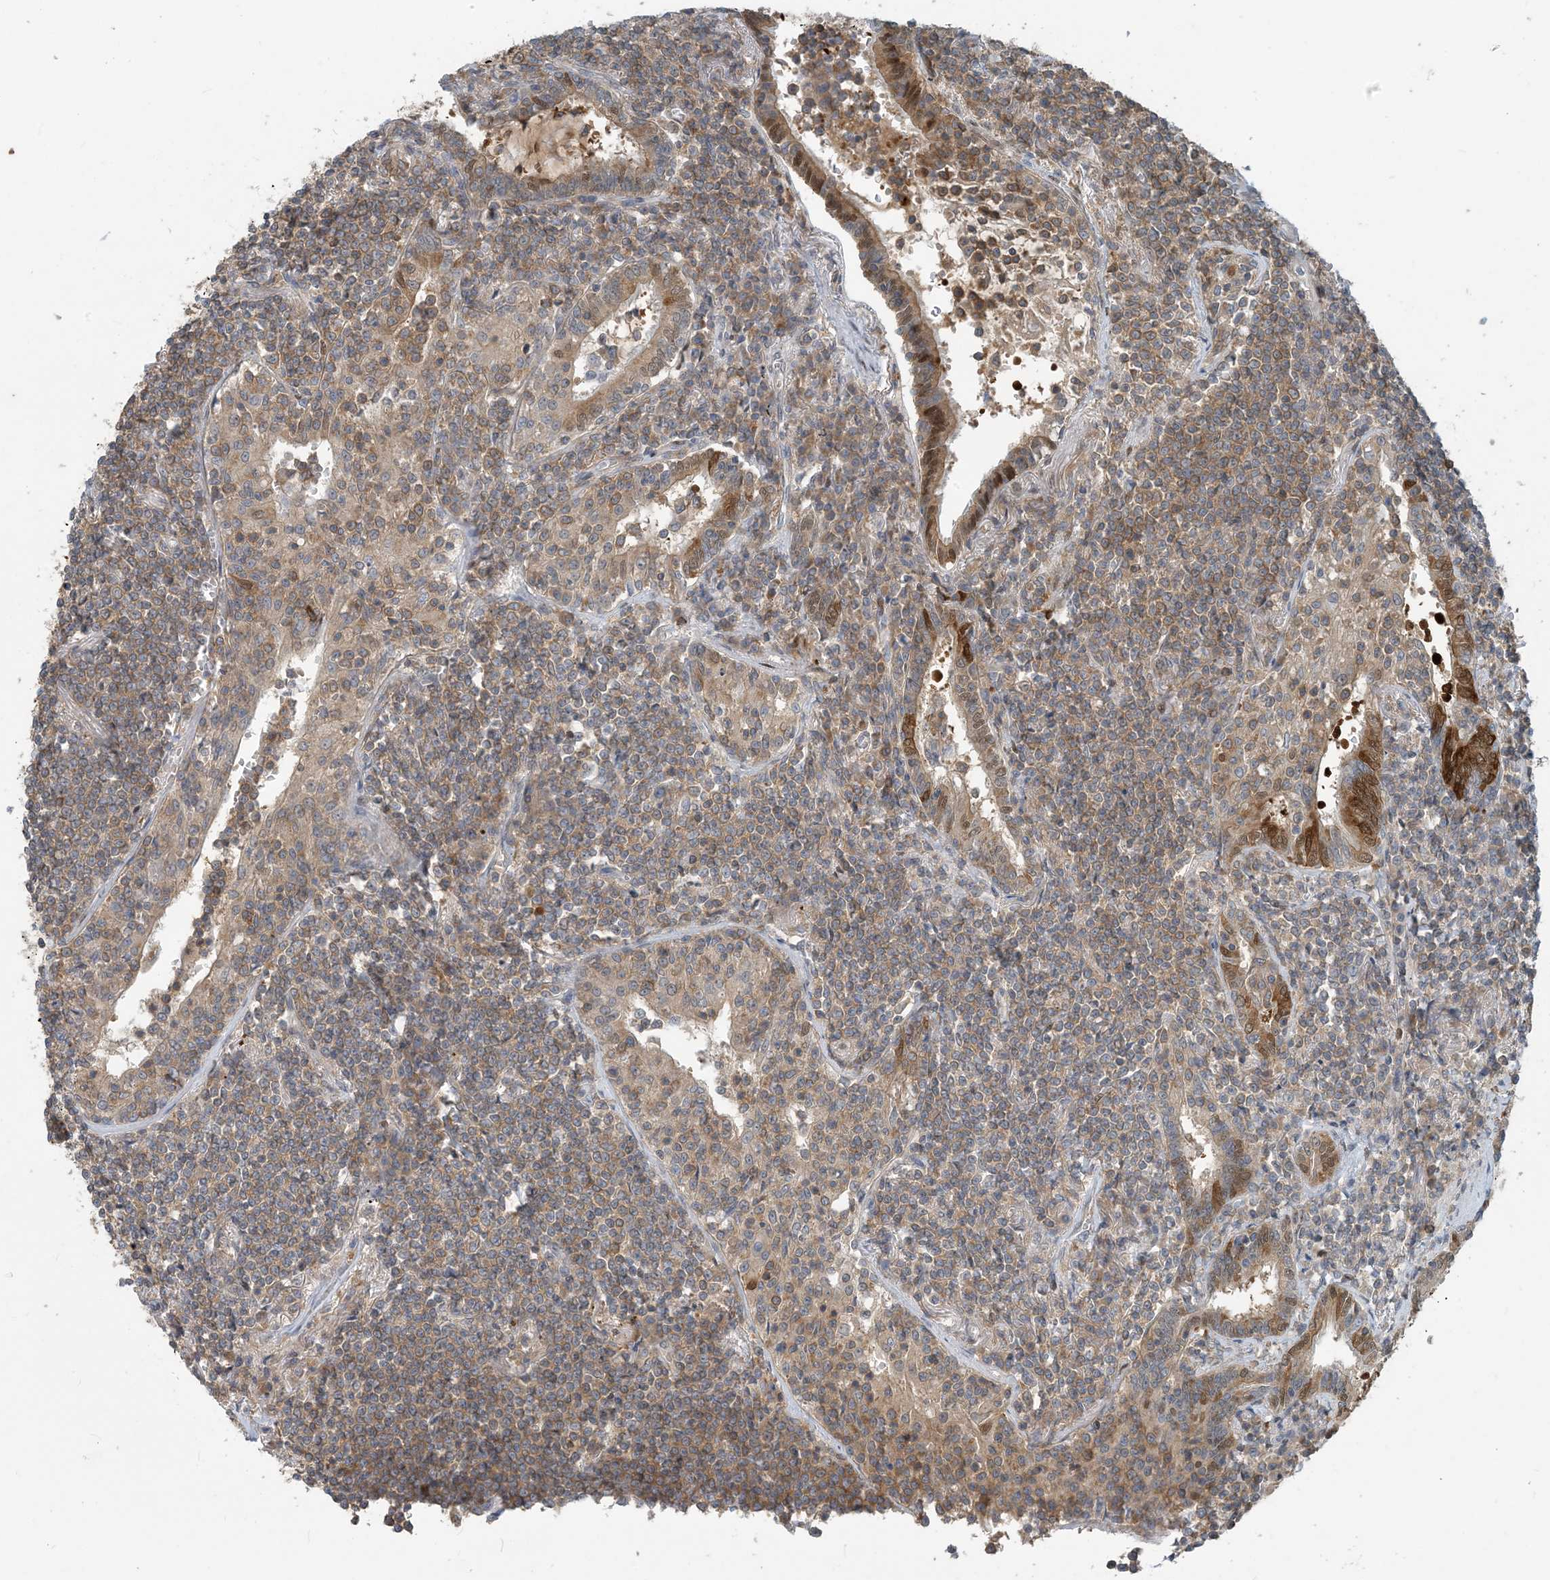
{"staining": {"intensity": "moderate", "quantity": ">75%", "location": "cytoplasmic/membranous"}, "tissue": "lymphoma", "cell_type": "Tumor cells", "image_type": "cancer", "snomed": [{"axis": "morphology", "description": "Malignant lymphoma, non-Hodgkin's type, Low grade"}, {"axis": "topography", "description": "Lung"}], "caption": "Approximately >75% of tumor cells in lymphoma display moderate cytoplasmic/membranous protein staining as visualized by brown immunohistochemical staining.", "gene": "ZC3H12A", "patient": {"sex": "female", "age": 71}}